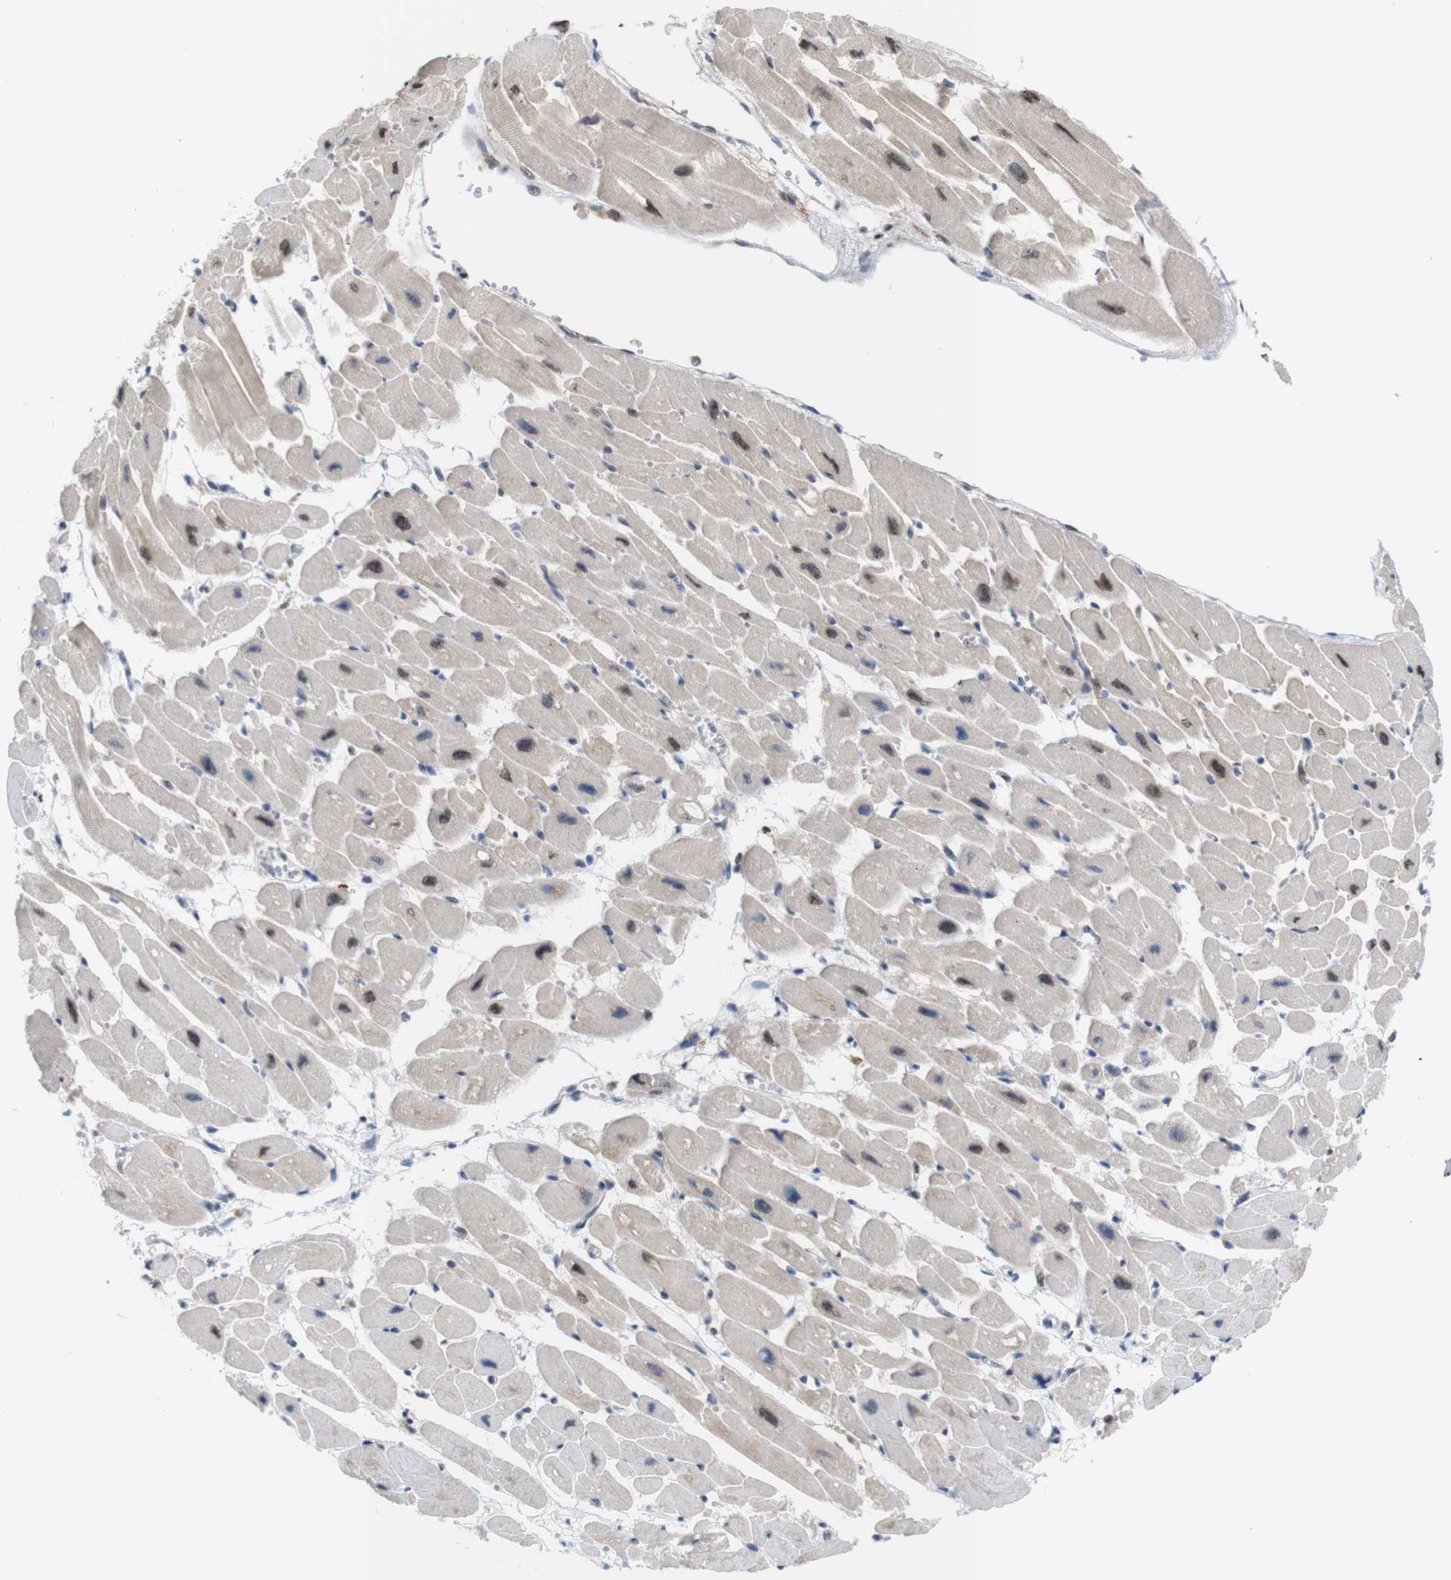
{"staining": {"intensity": "moderate", "quantity": ">75%", "location": "cytoplasmic/membranous,nuclear"}, "tissue": "heart muscle", "cell_type": "Cardiomyocytes", "image_type": "normal", "snomed": [{"axis": "morphology", "description": "Normal tissue, NOS"}, {"axis": "topography", "description": "Heart"}], "caption": "Approximately >75% of cardiomyocytes in normal human heart muscle reveal moderate cytoplasmic/membranous,nuclear protein staining as visualized by brown immunohistochemical staining.", "gene": "PNMA8A", "patient": {"sex": "female", "age": 54}}